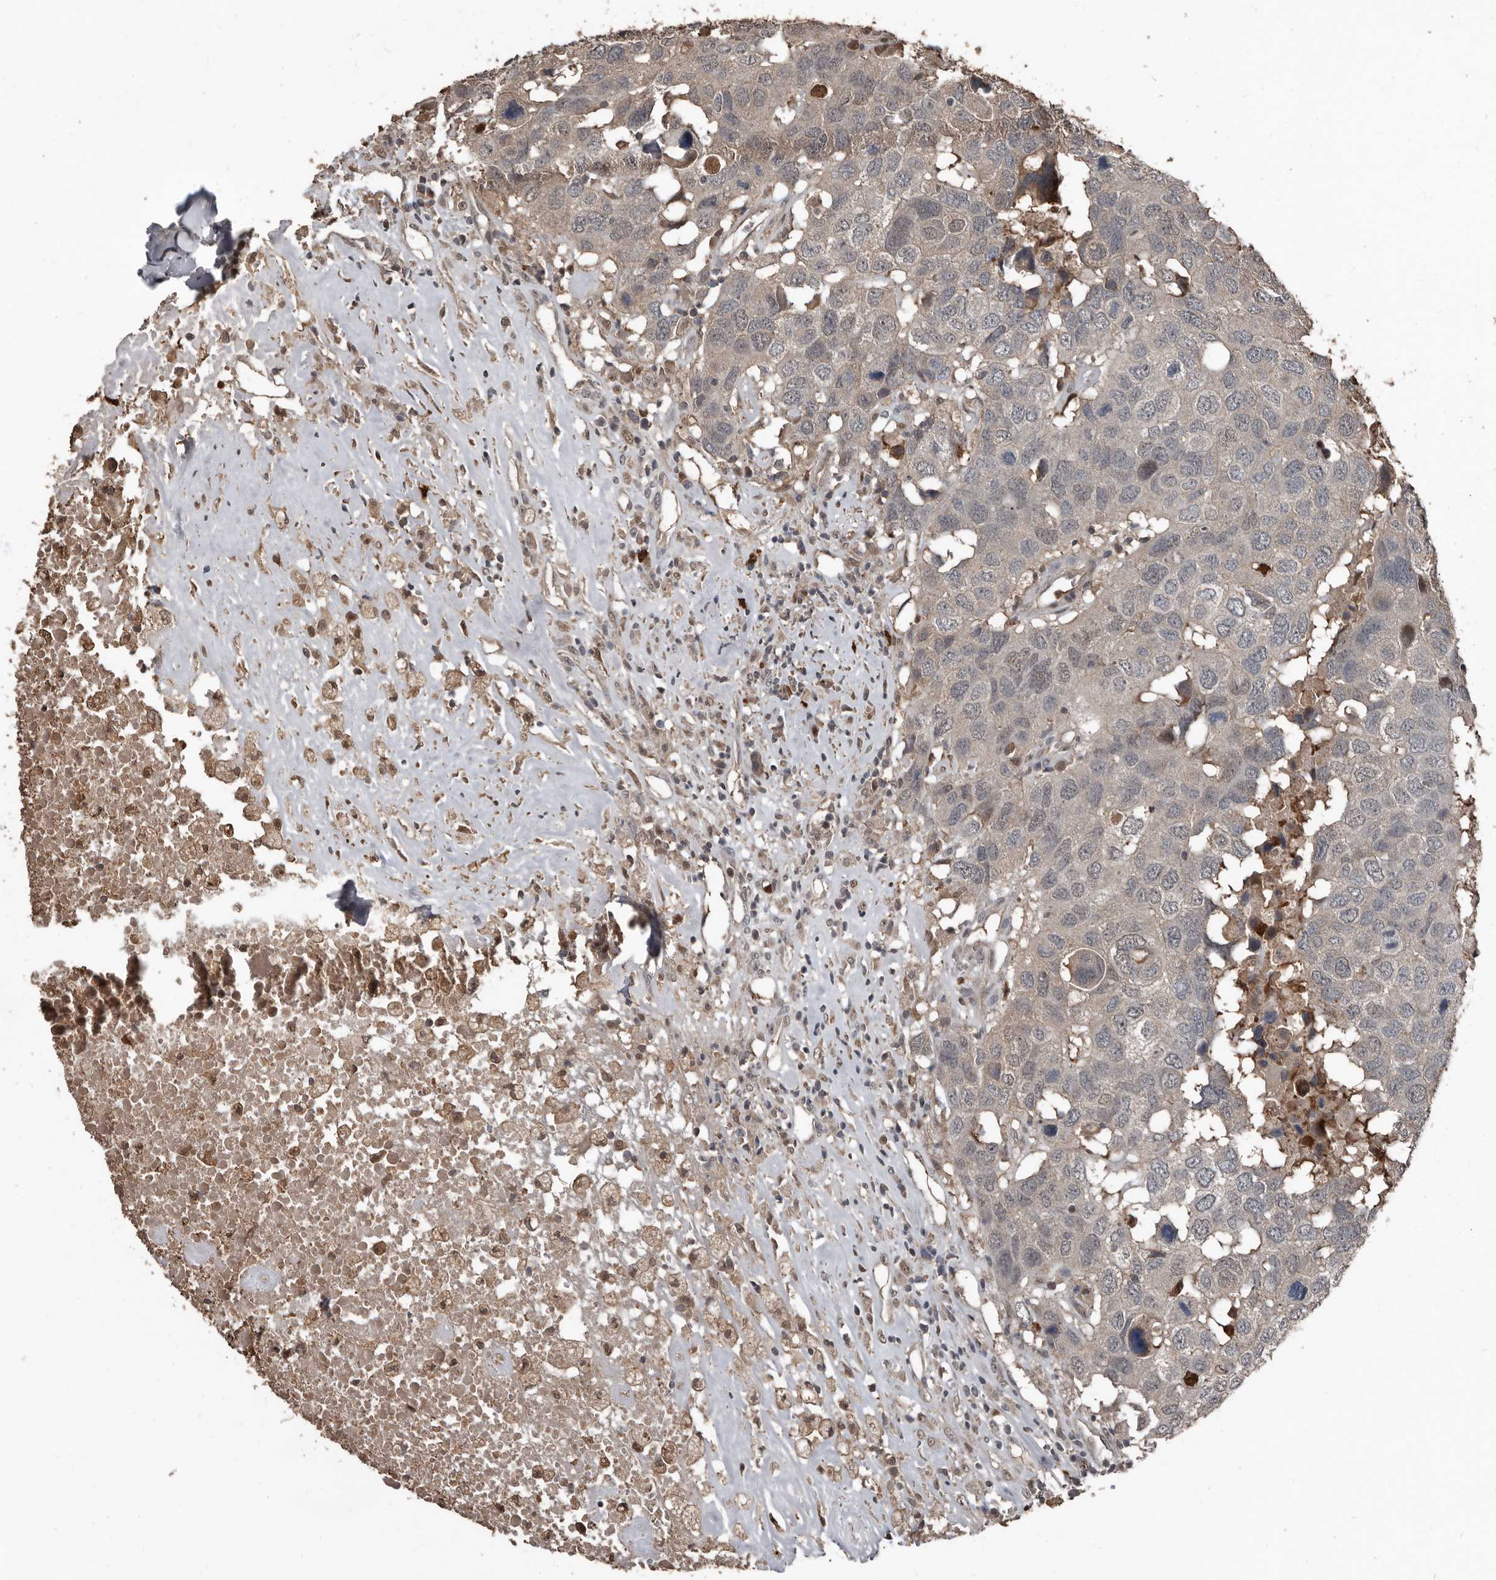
{"staining": {"intensity": "weak", "quantity": "<25%", "location": "cytoplasmic/membranous,nuclear"}, "tissue": "head and neck cancer", "cell_type": "Tumor cells", "image_type": "cancer", "snomed": [{"axis": "morphology", "description": "Squamous cell carcinoma, NOS"}, {"axis": "topography", "description": "Head-Neck"}], "caption": "Tumor cells are negative for protein expression in human head and neck cancer.", "gene": "FSBP", "patient": {"sex": "male", "age": 66}}